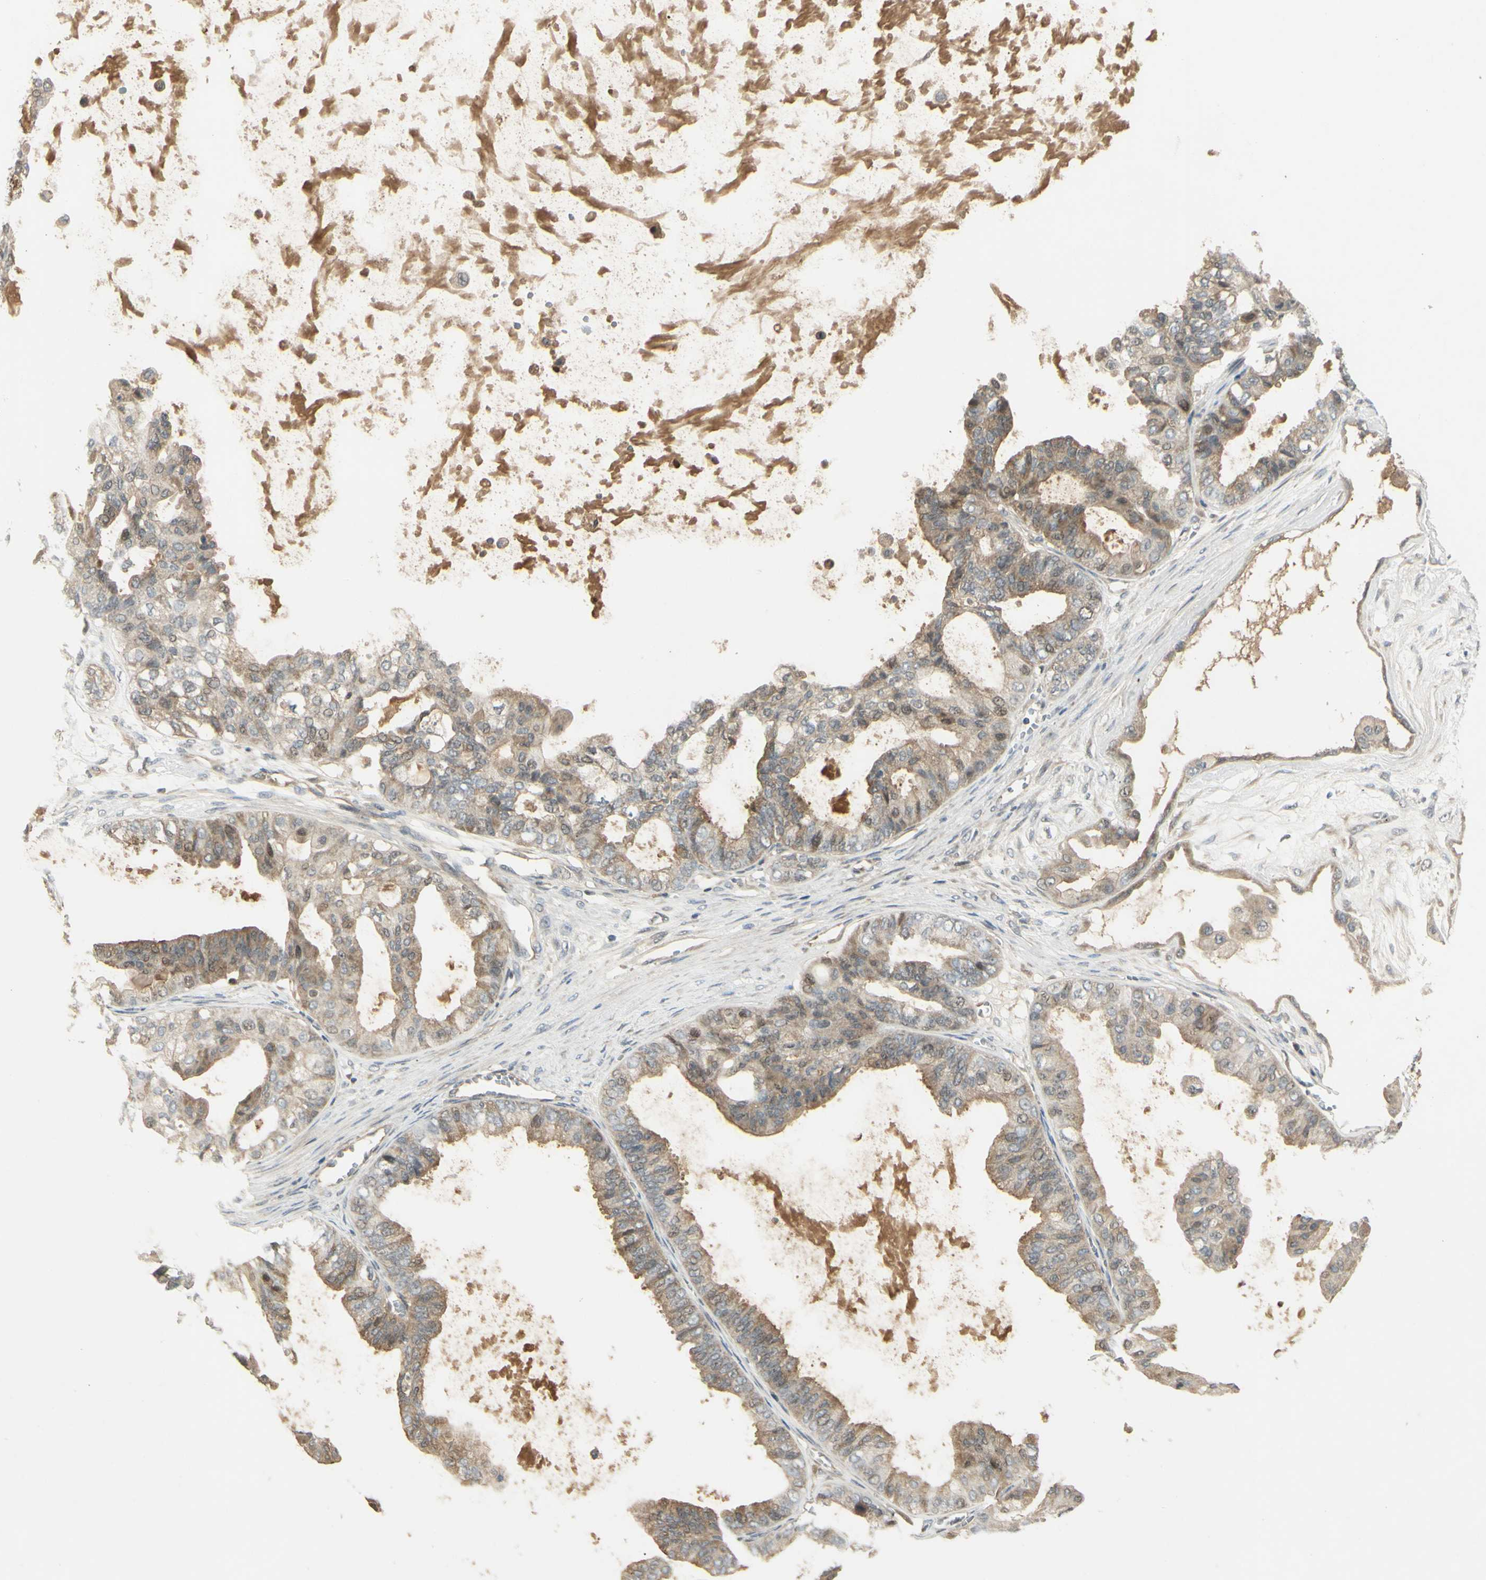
{"staining": {"intensity": "moderate", "quantity": "<25%", "location": "nuclear"}, "tissue": "ovarian cancer", "cell_type": "Tumor cells", "image_type": "cancer", "snomed": [{"axis": "morphology", "description": "Carcinoma, NOS"}, {"axis": "morphology", "description": "Carcinoma, endometroid"}, {"axis": "topography", "description": "Ovary"}], "caption": "Endometroid carcinoma (ovarian) stained with a brown dye reveals moderate nuclear positive positivity in about <25% of tumor cells.", "gene": "RAD18", "patient": {"sex": "female", "age": 50}}